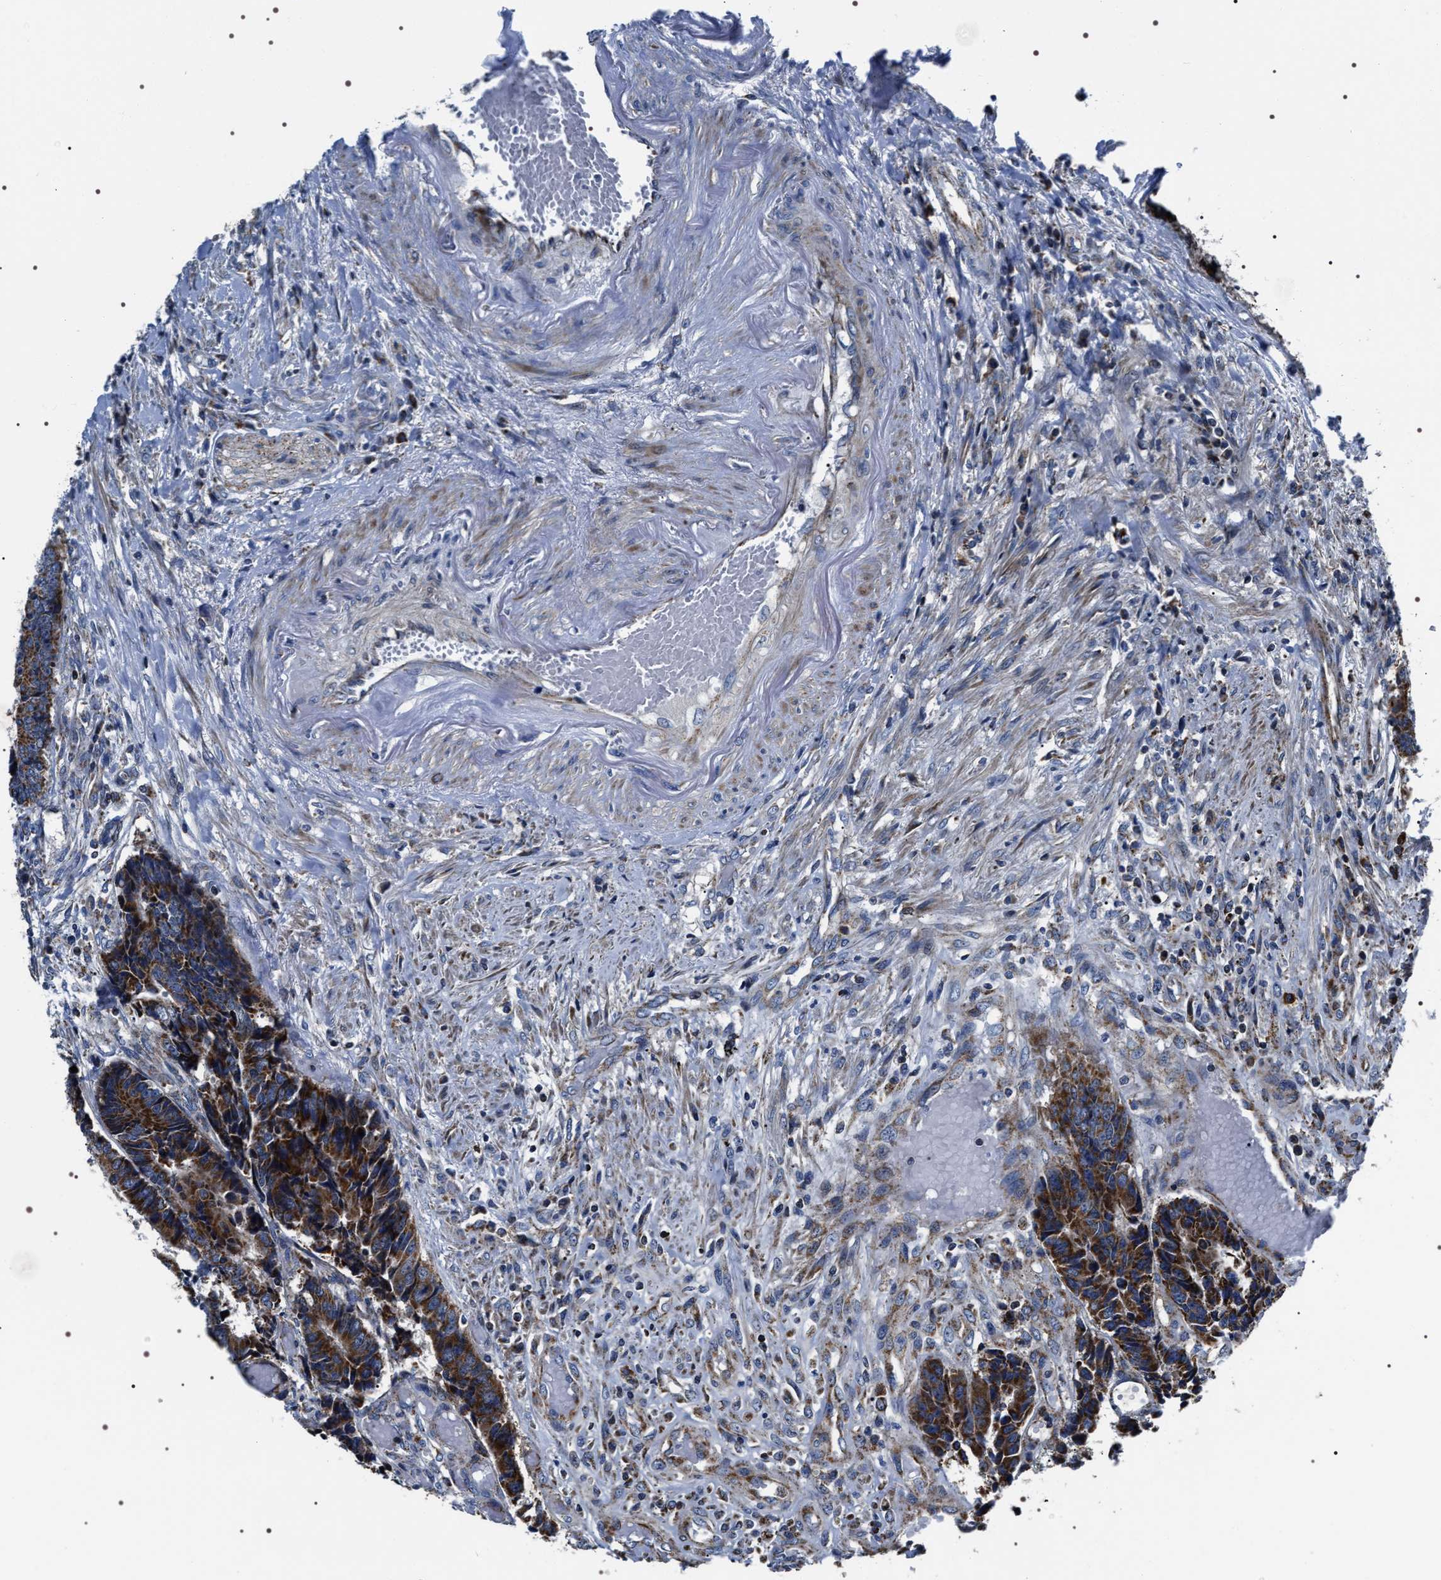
{"staining": {"intensity": "strong", "quantity": ">75%", "location": "cytoplasmic/membranous"}, "tissue": "colorectal cancer", "cell_type": "Tumor cells", "image_type": "cancer", "snomed": [{"axis": "morphology", "description": "Adenocarcinoma, NOS"}, {"axis": "topography", "description": "Rectum"}], "caption": "Immunohistochemistry (IHC) histopathology image of neoplastic tissue: colorectal cancer (adenocarcinoma) stained using immunohistochemistry demonstrates high levels of strong protein expression localized specifically in the cytoplasmic/membranous of tumor cells, appearing as a cytoplasmic/membranous brown color.", "gene": "NTMT1", "patient": {"sex": "male", "age": 84}}